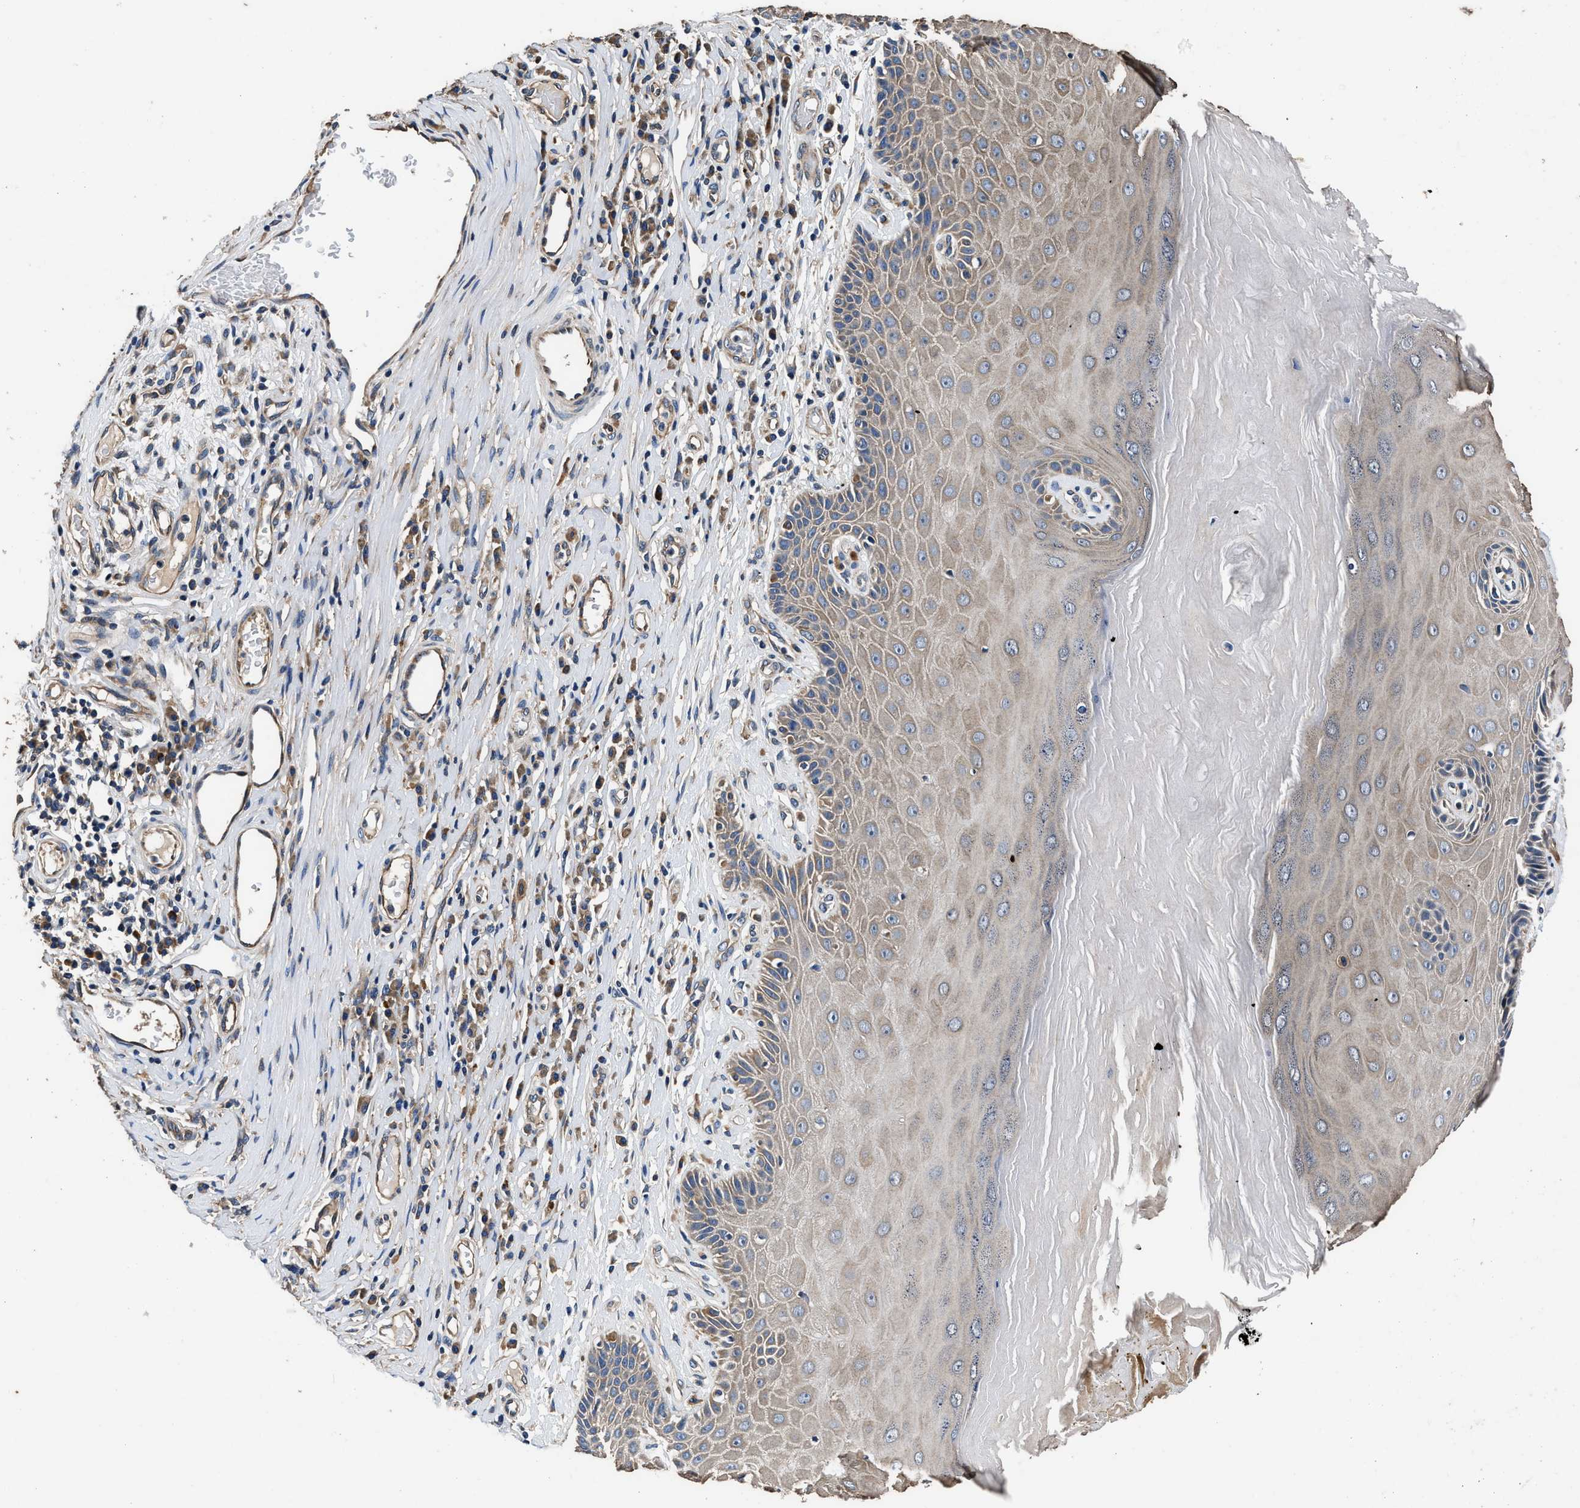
{"staining": {"intensity": "moderate", "quantity": "25%-75%", "location": "cytoplasmic/membranous"}, "tissue": "skin", "cell_type": "Epidermal cells", "image_type": "normal", "snomed": [{"axis": "morphology", "description": "Normal tissue, NOS"}, {"axis": "topography", "description": "Vulva"}], "caption": "Human skin stained for a protein (brown) demonstrates moderate cytoplasmic/membranous positive expression in about 25%-75% of epidermal cells.", "gene": "DHRS7B", "patient": {"sex": "female", "age": 73}}